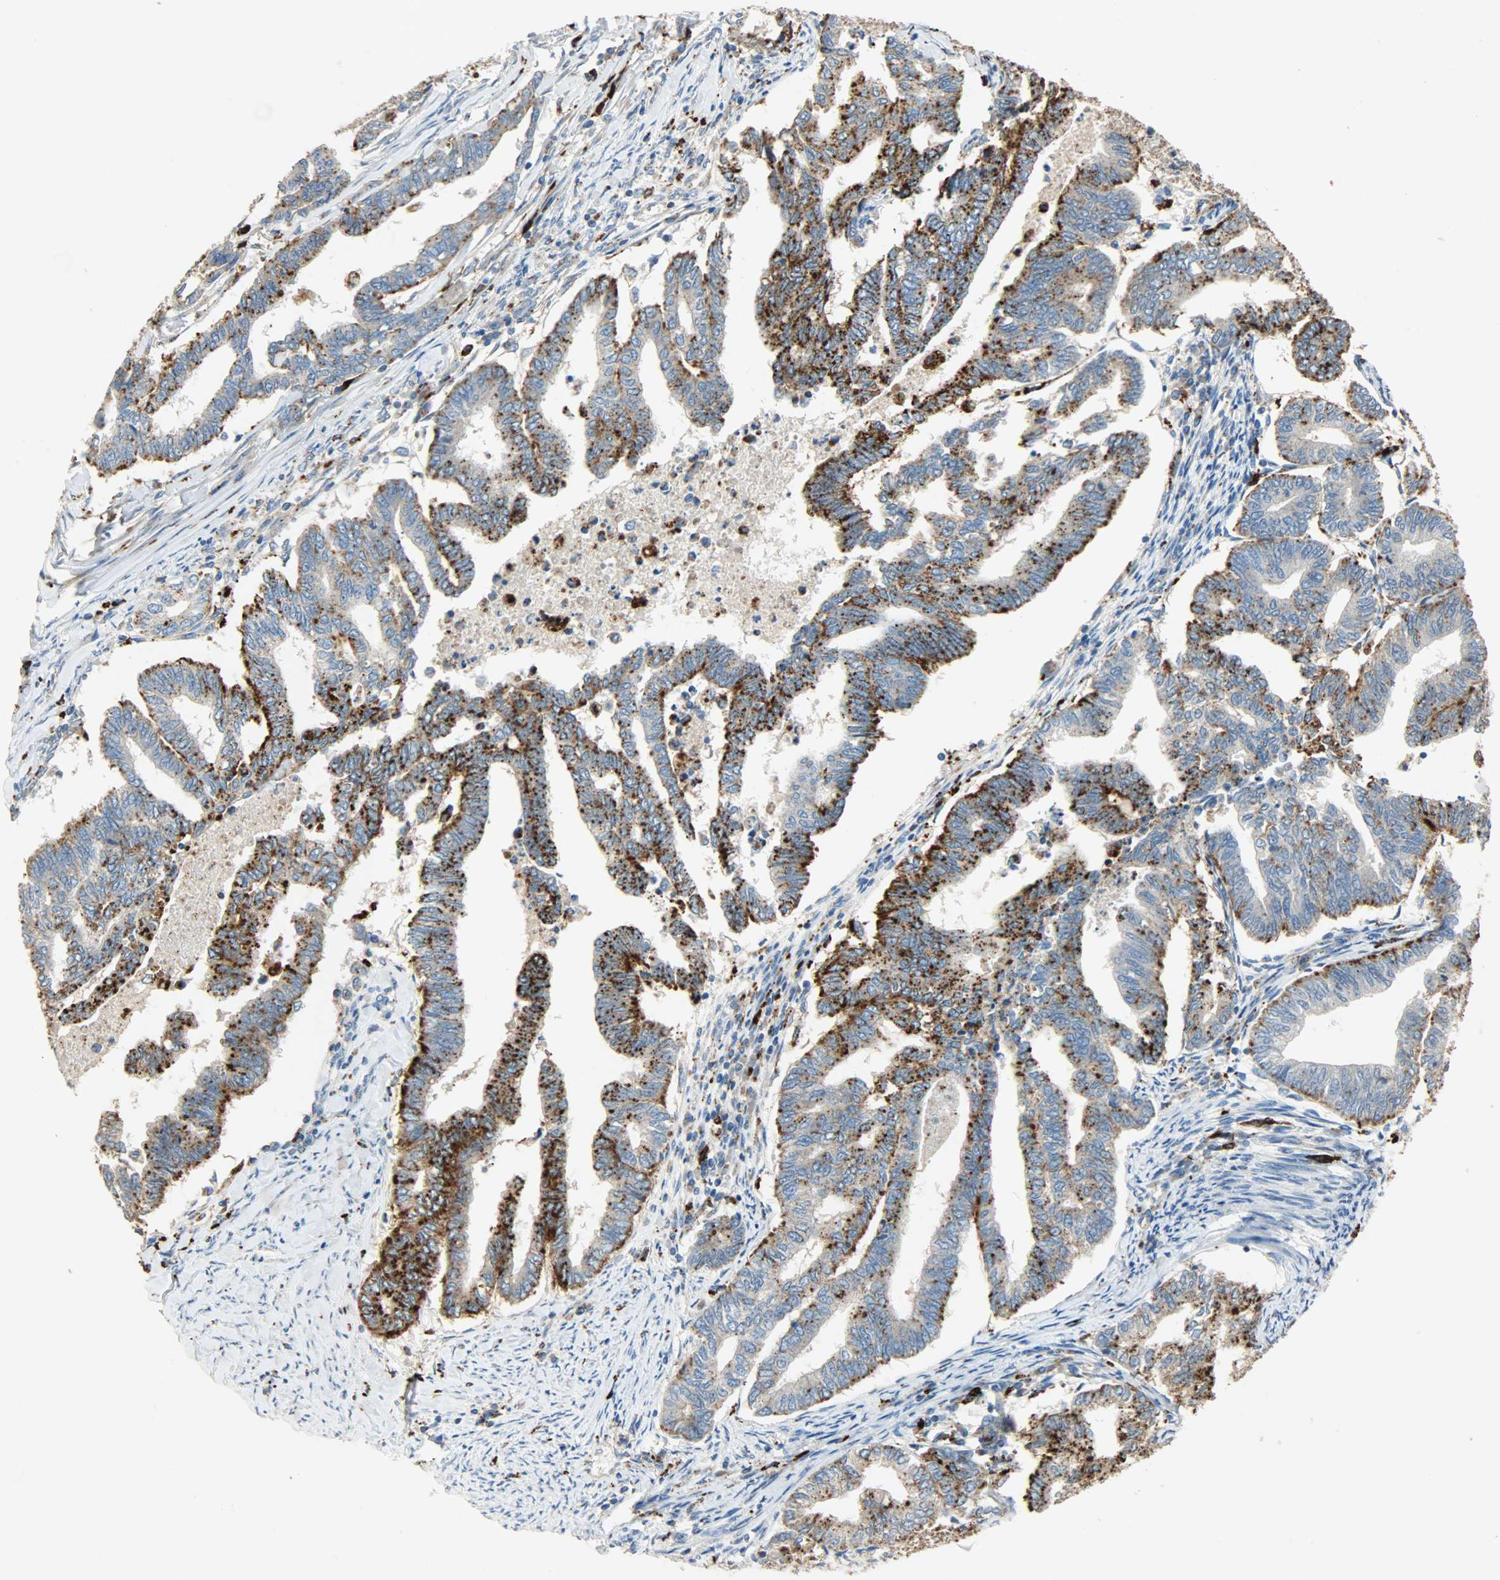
{"staining": {"intensity": "strong", "quantity": ">75%", "location": "cytoplasmic/membranous"}, "tissue": "endometrial cancer", "cell_type": "Tumor cells", "image_type": "cancer", "snomed": [{"axis": "morphology", "description": "Adenocarcinoma, NOS"}, {"axis": "topography", "description": "Endometrium"}], "caption": "IHC of endometrial cancer exhibits high levels of strong cytoplasmic/membranous expression in approximately >75% of tumor cells.", "gene": "ASAH1", "patient": {"sex": "female", "age": 79}}